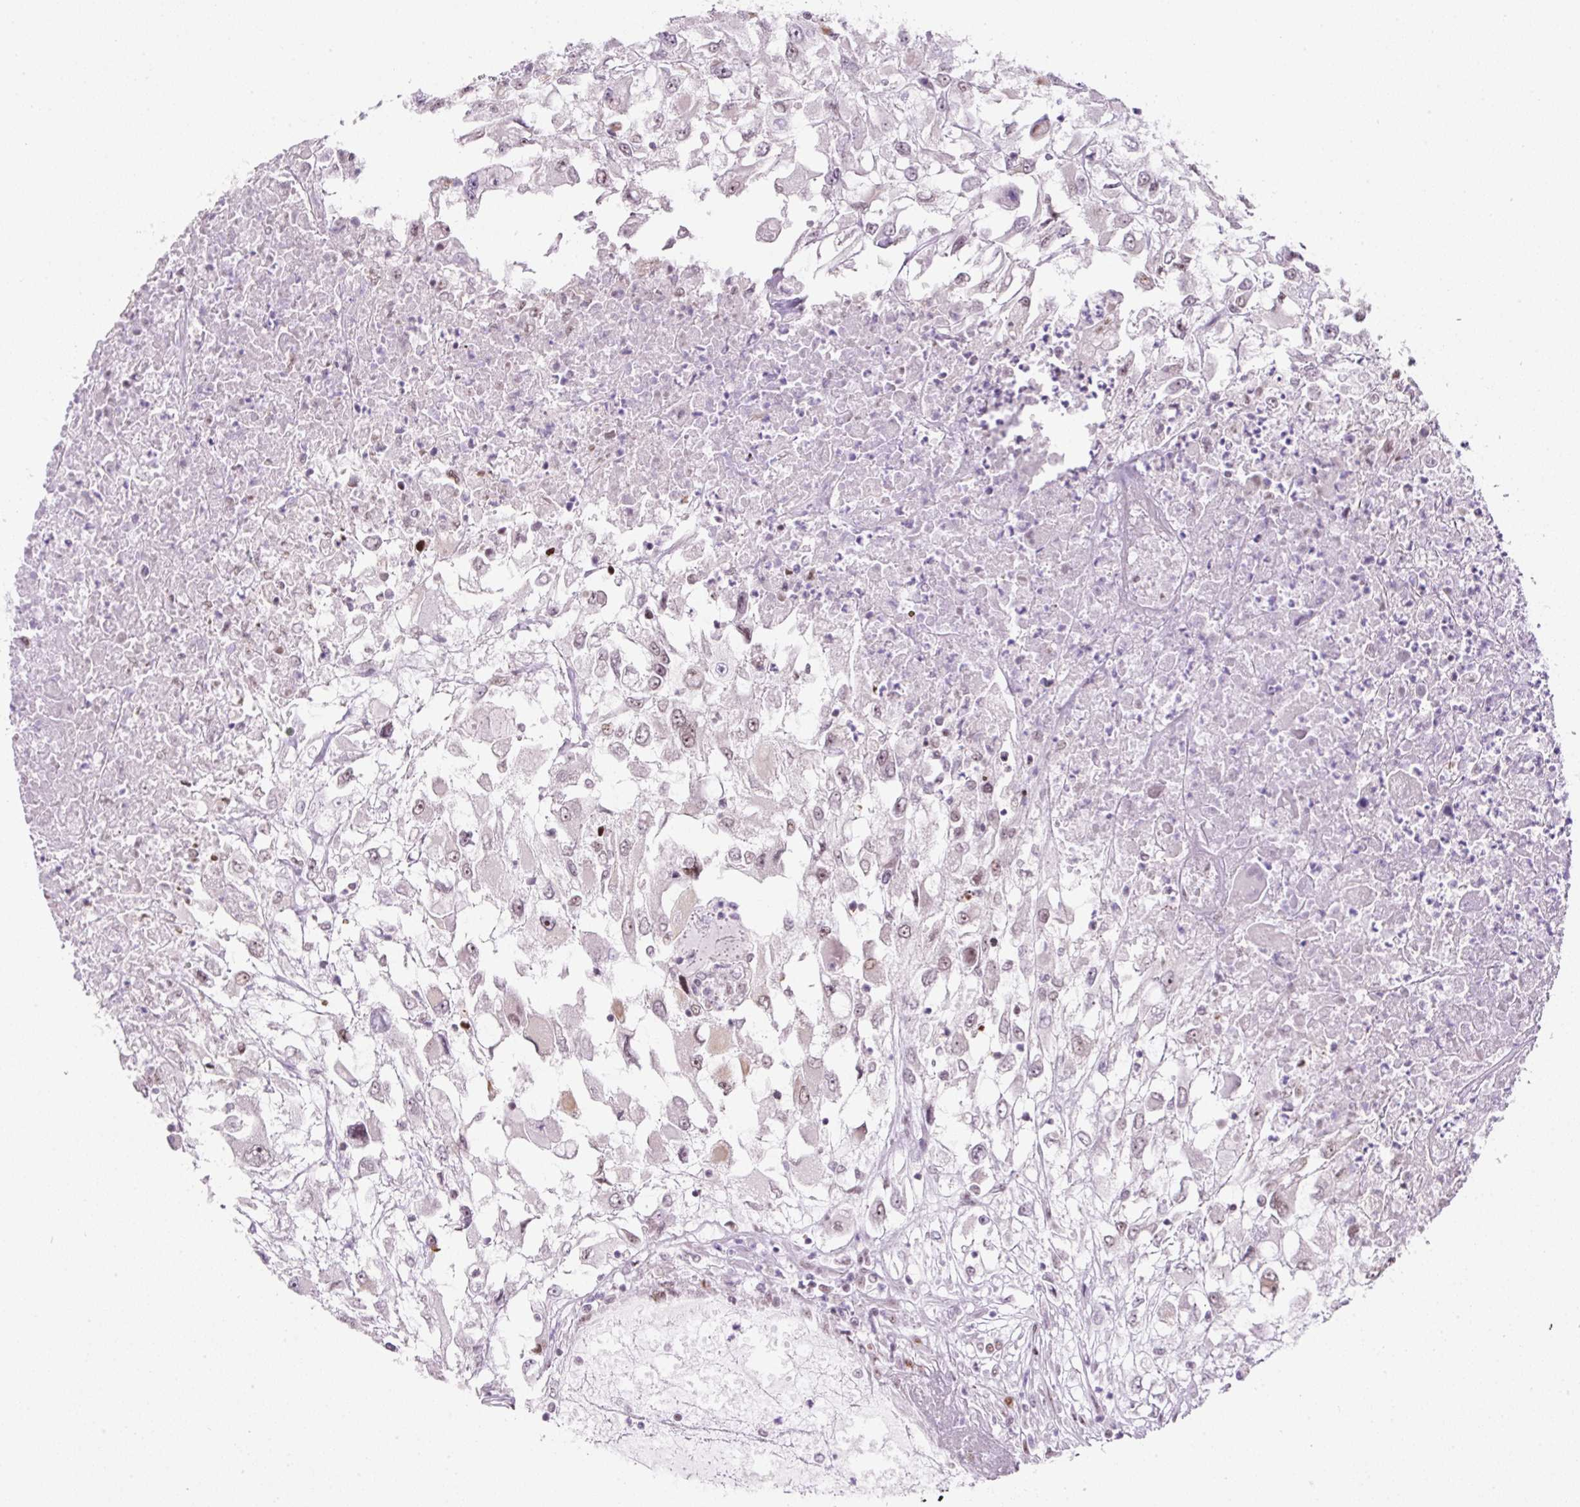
{"staining": {"intensity": "weak", "quantity": "<25%", "location": "nuclear"}, "tissue": "renal cancer", "cell_type": "Tumor cells", "image_type": "cancer", "snomed": [{"axis": "morphology", "description": "Adenocarcinoma, NOS"}, {"axis": "topography", "description": "Kidney"}], "caption": "Tumor cells show no significant protein positivity in adenocarcinoma (renal).", "gene": "TAF1A", "patient": {"sex": "female", "age": 52}}